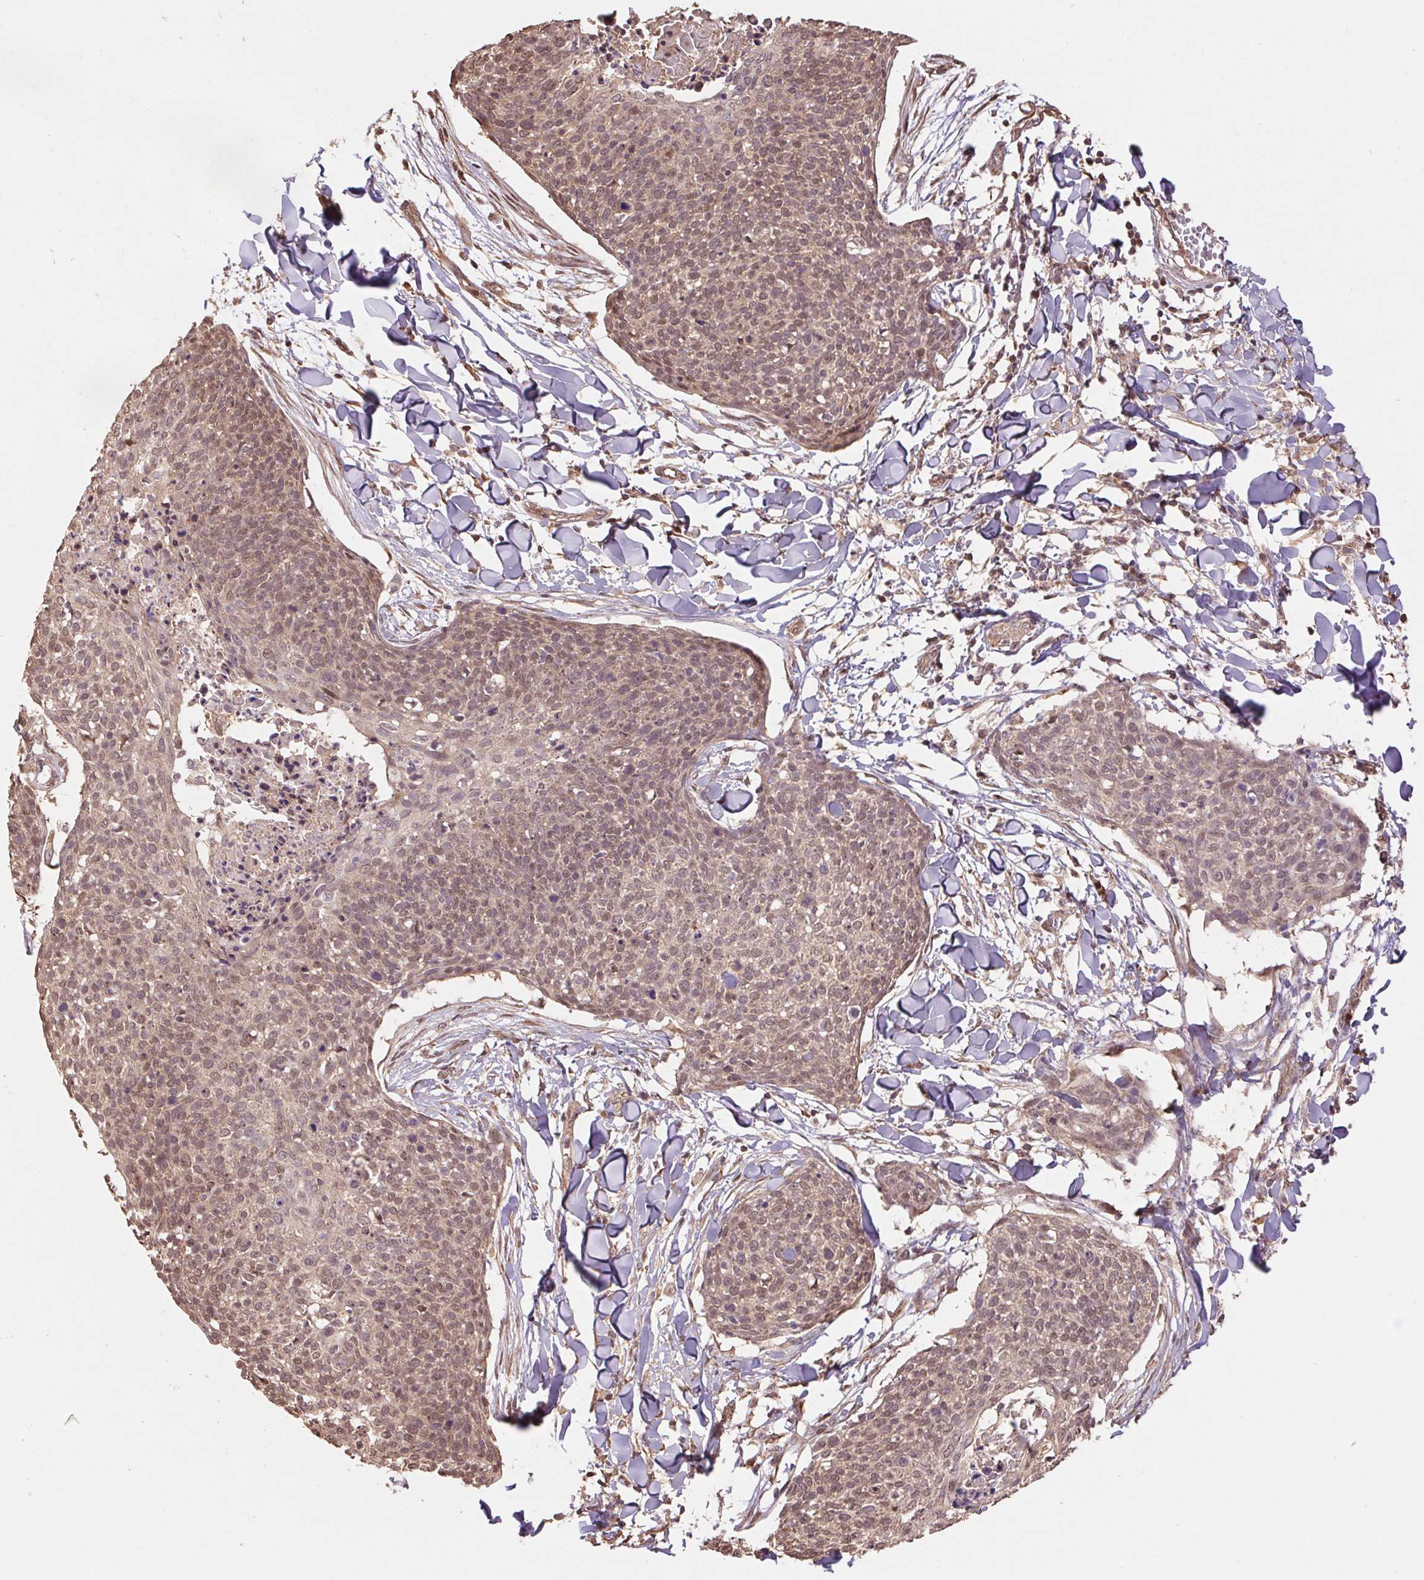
{"staining": {"intensity": "weak", "quantity": ">75%", "location": "cytoplasmic/membranous,nuclear"}, "tissue": "skin cancer", "cell_type": "Tumor cells", "image_type": "cancer", "snomed": [{"axis": "morphology", "description": "Squamous cell carcinoma, NOS"}, {"axis": "topography", "description": "Skin"}, {"axis": "topography", "description": "Vulva"}], "caption": "Immunohistochemistry (DAB) staining of human squamous cell carcinoma (skin) displays weak cytoplasmic/membranous and nuclear protein staining in approximately >75% of tumor cells.", "gene": "CUTA", "patient": {"sex": "female", "age": 75}}